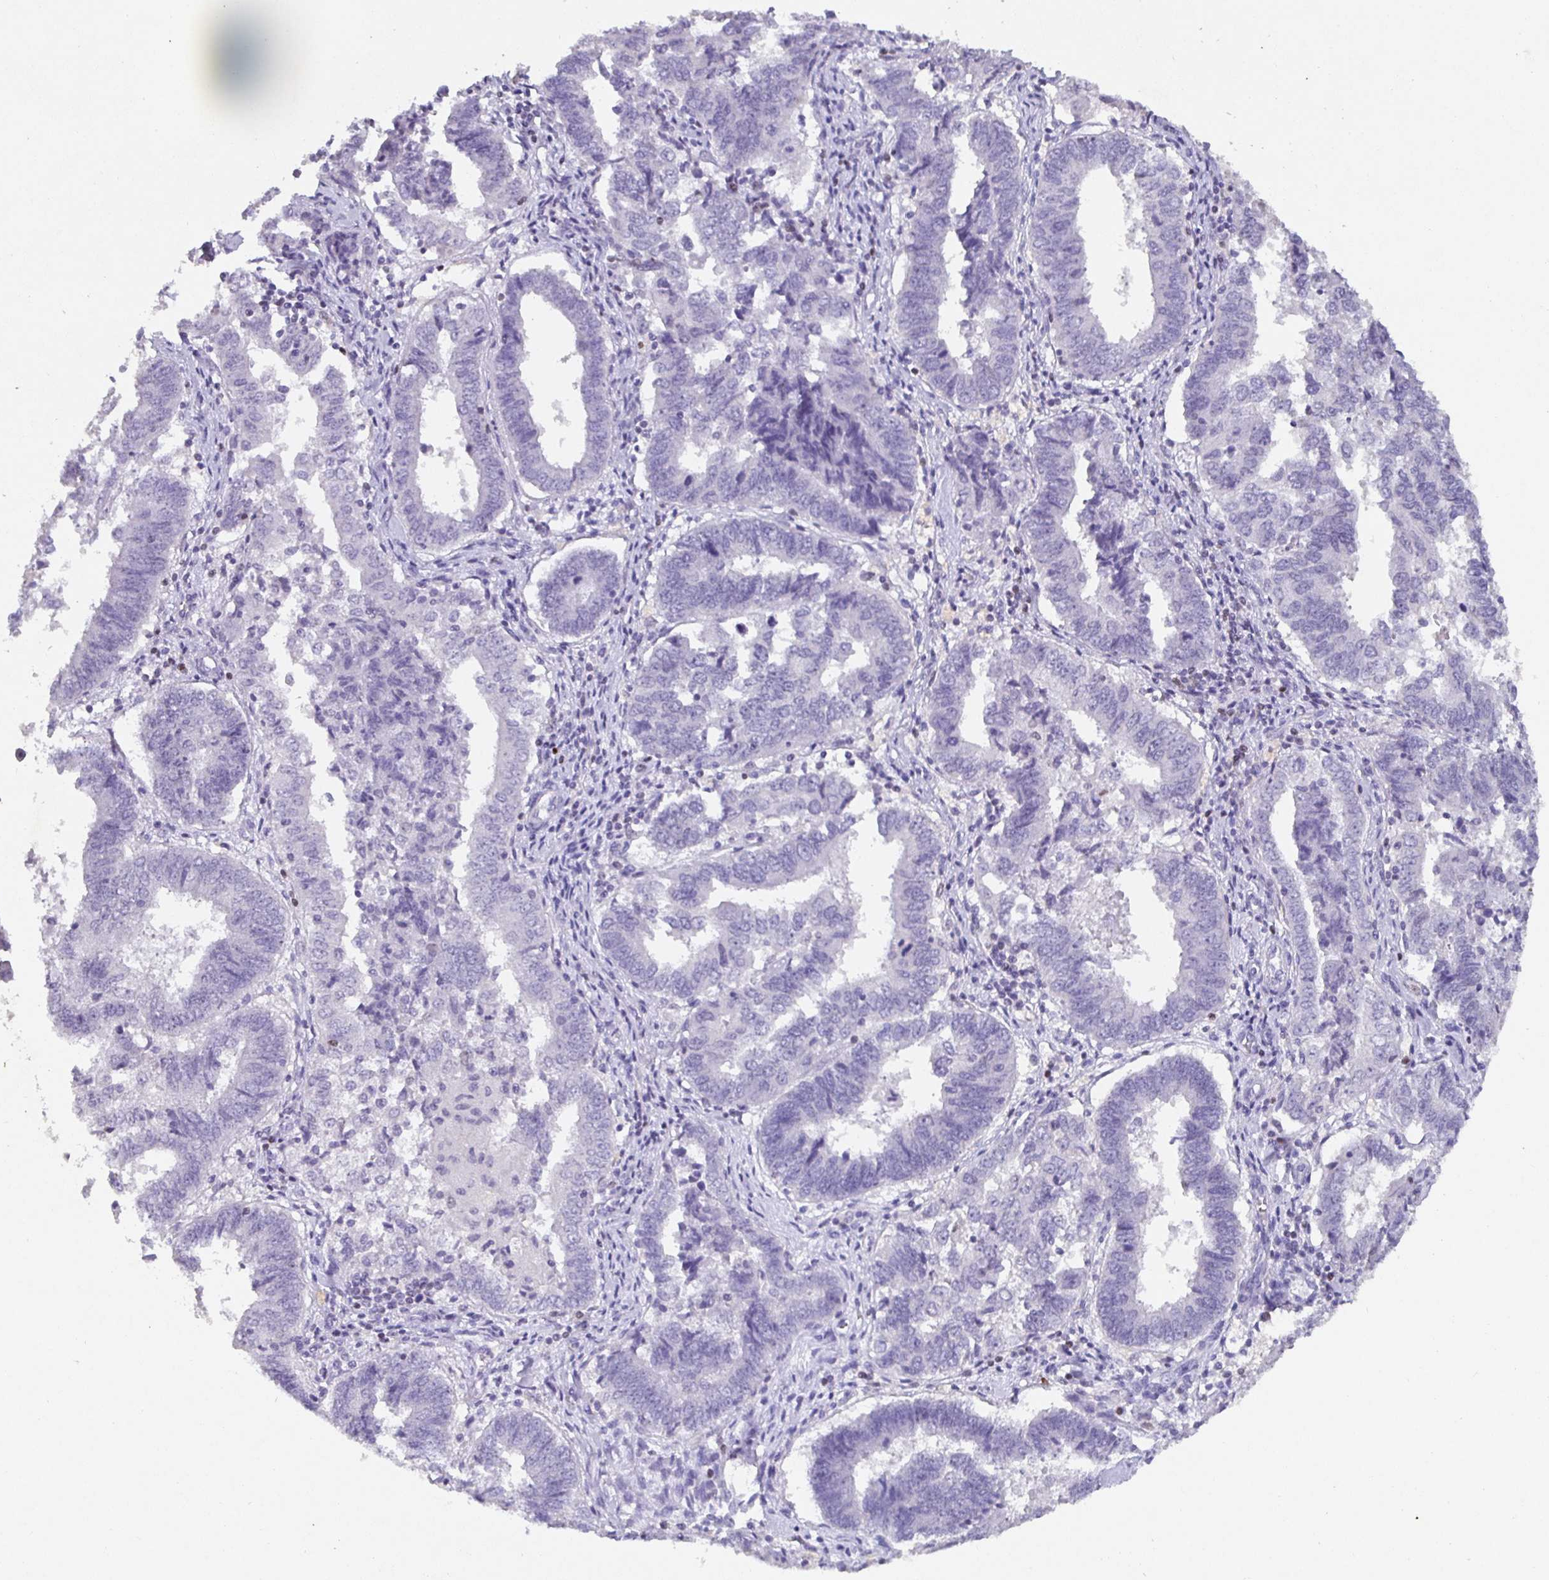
{"staining": {"intensity": "negative", "quantity": "none", "location": "none"}, "tissue": "endometrial cancer", "cell_type": "Tumor cells", "image_type": "cancer", "snomed": [{"axis": "morphology", "description": "Adenocarcinoma, NOS"}, {"axis": "topography", "description": "Endometrium"}], "caption": "DAB (3,3'-diaminobenzidine) immunohistochemical staining of human endometrial adenocarcinoma reveals no significant expression in tumor cells.", "gene": "SATB1", "patient": {"sex": "female", "age": 72}}